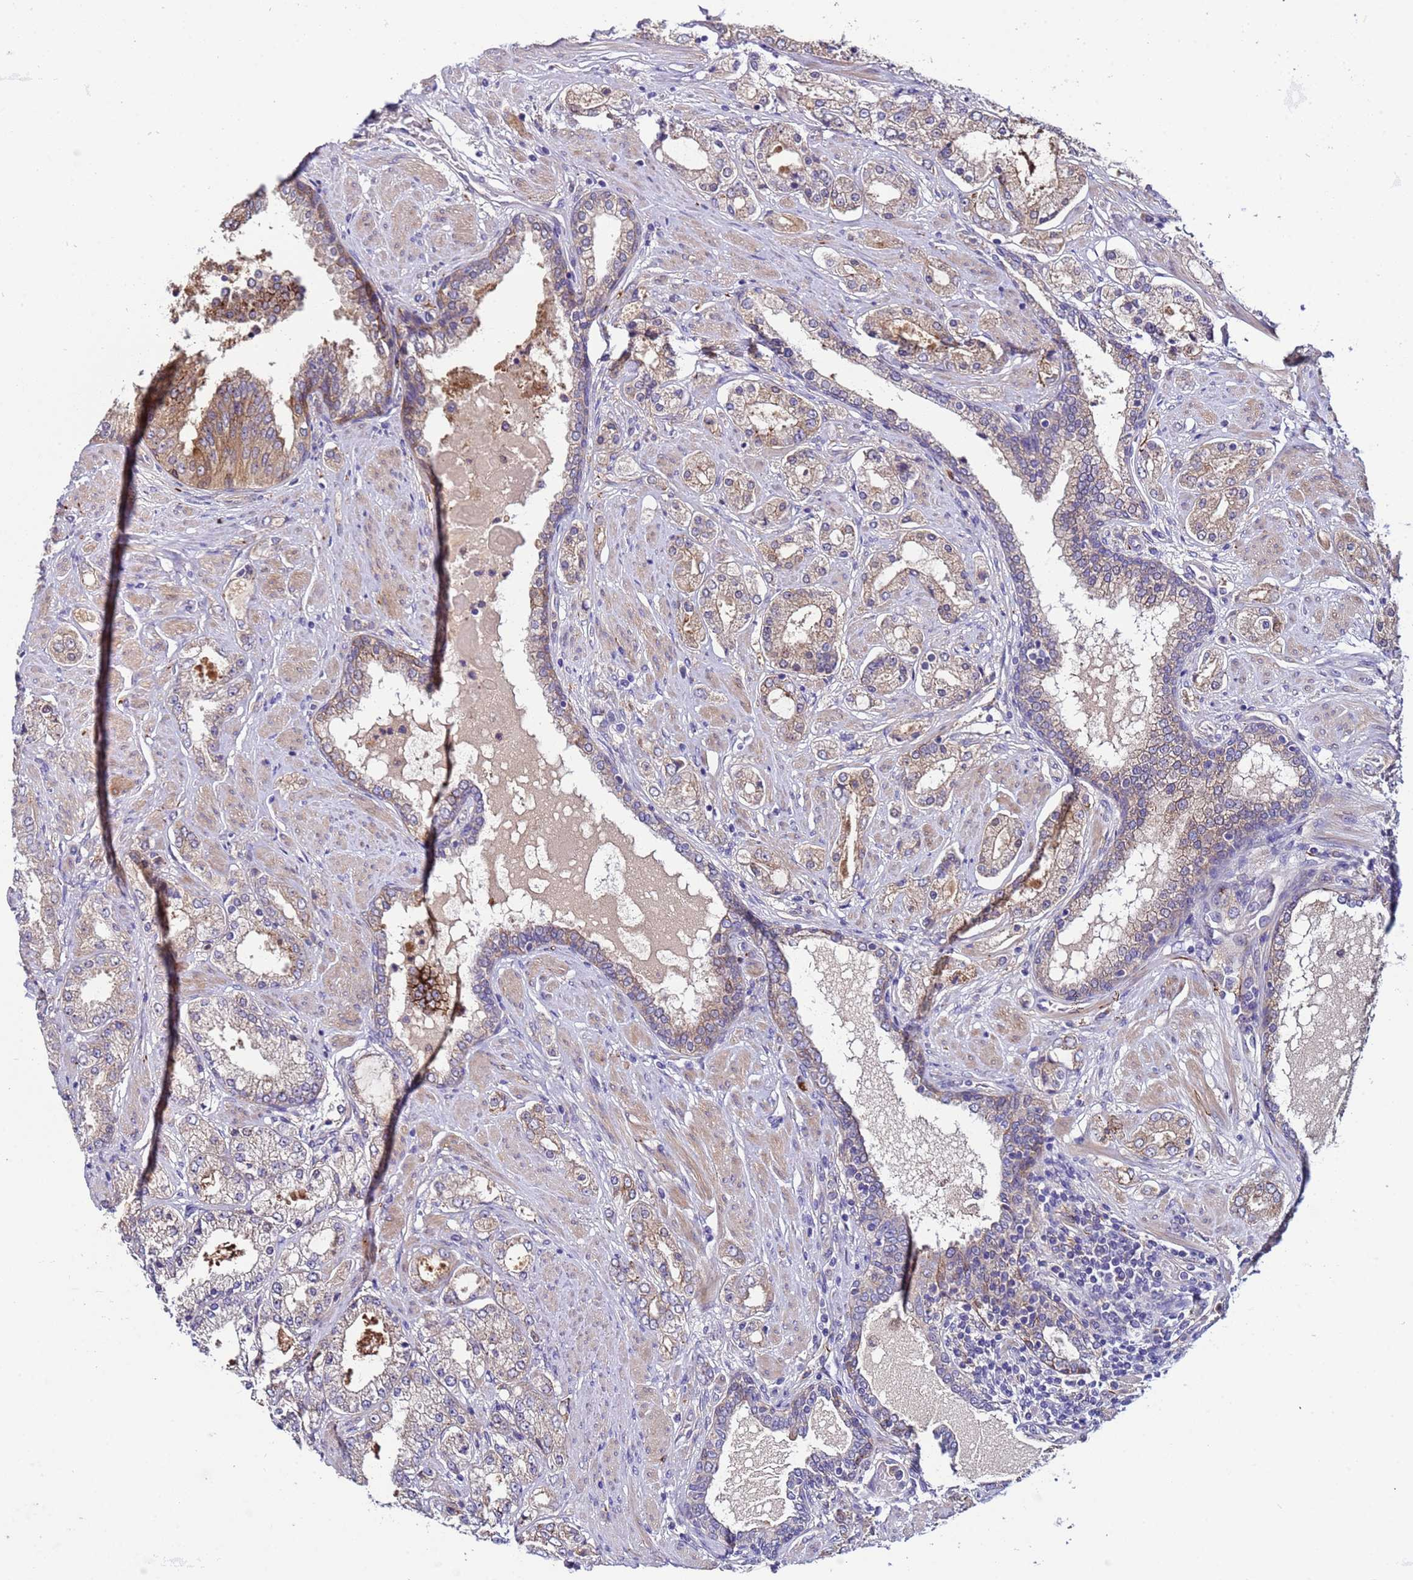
{"staining": {"intensity": "weak", "quantity": "25%-75%", "location": "cytoplasmic/membranous"}, "tissue": "prostate cancer", "cell_type": "Tumor cells", "image_type": "cancer", "snomed": [{"axis": "morphology", "description": "Adenocarcinoma, High grade"}, {"axis": "topography", "description": "Prostate"}], "caption": "IHC of adenocarcinoma (high-grade) (prostate) shows low levels of weak cytoplasmic/membranous expression in about 25%-75% of tumor cells.", "gene": "PAQR7", "patient": {"sex": "male", "age": 68}}